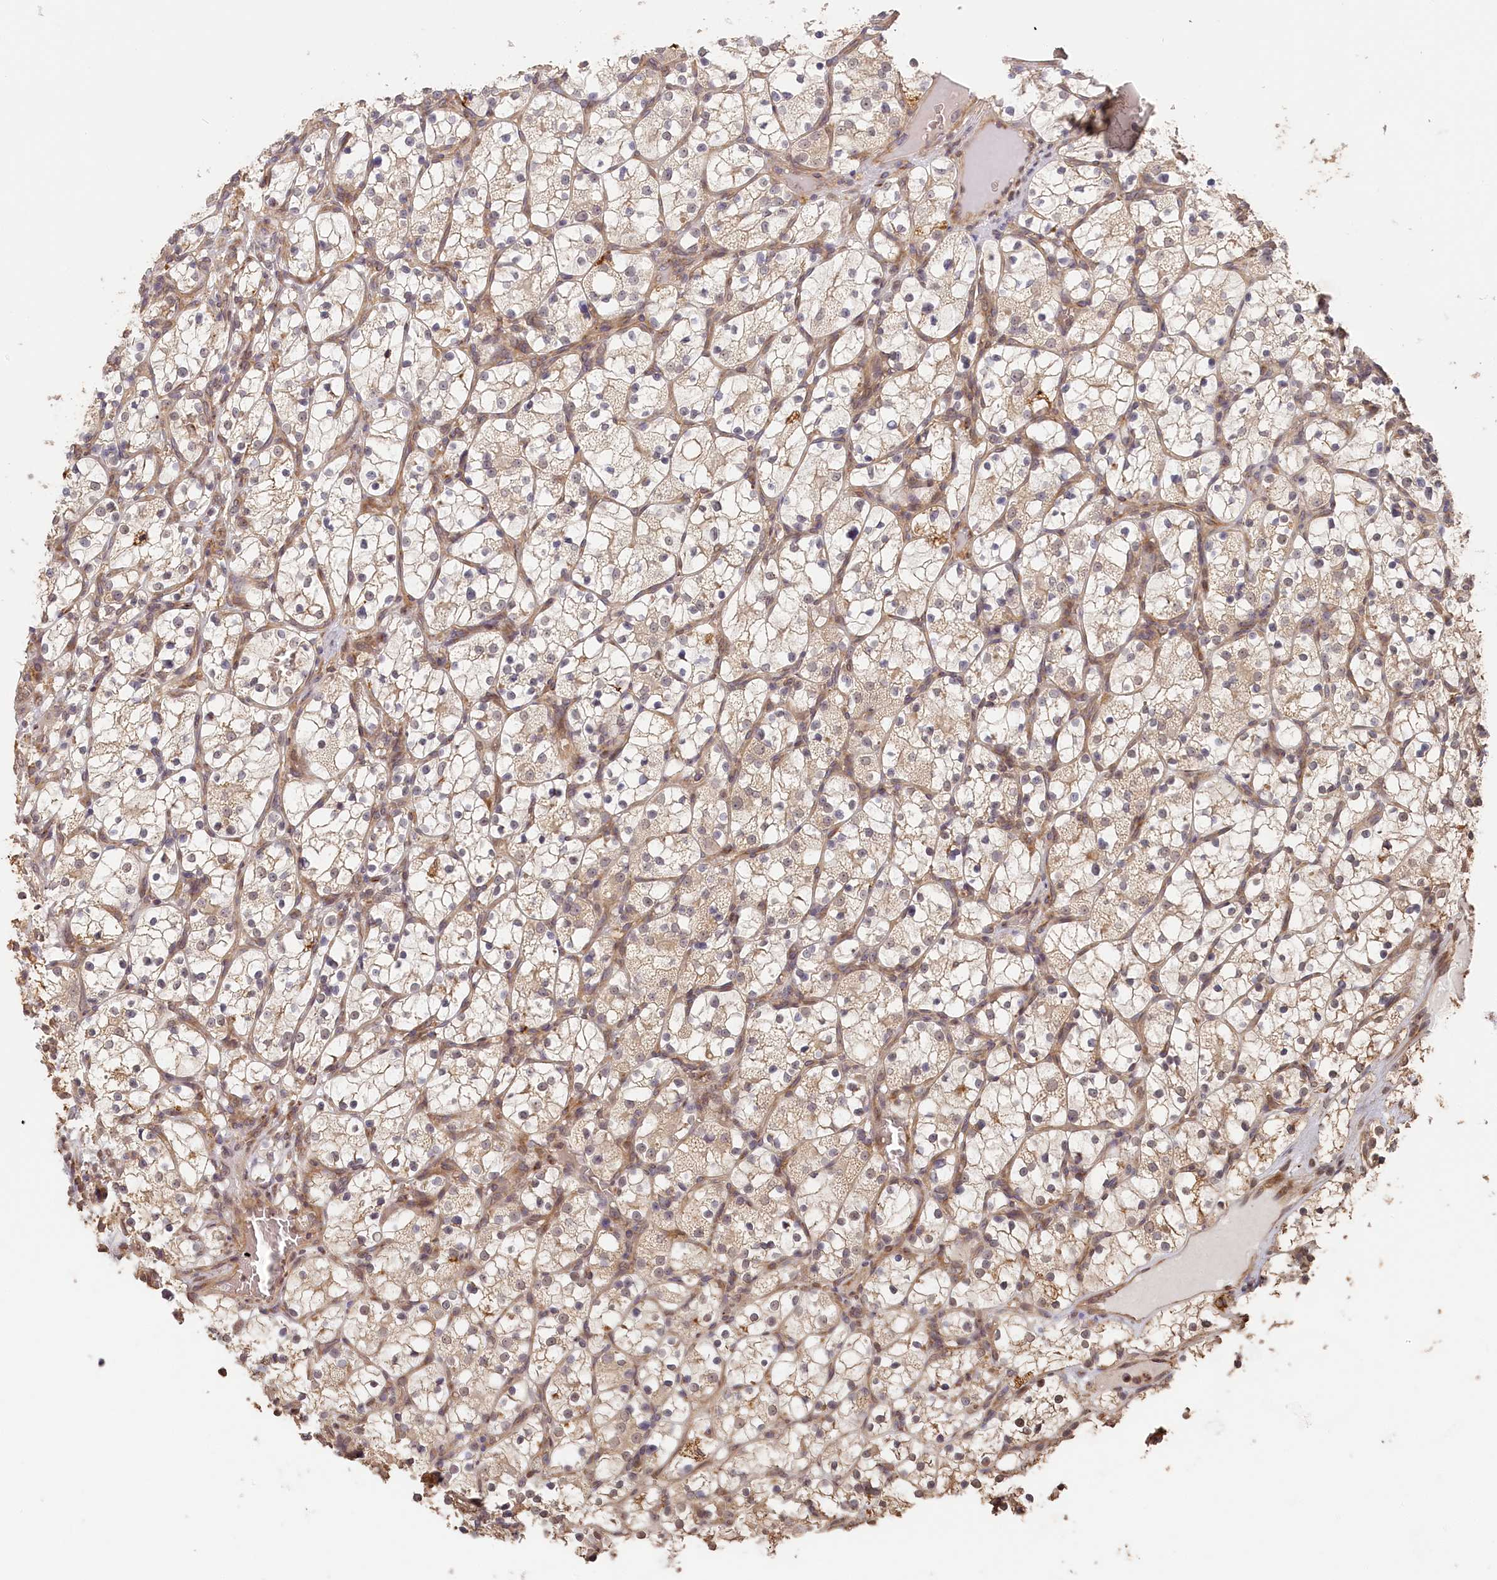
{"staining": {"intensity": "weak", "quantity": ">75%", "location": "cytoplasmic/membranous"}, "tissue": "renal cancer", "cell_type": "Tumor cells", "image_type": "cancer", "snomed": [{"axis": "morphology", "description": "Adenocarcinoma, NOS"}, {"axis": "topography", "description": "Kidney"}], "caption": "Immunohistochemical staining of human renal adenocarcinoma shows weak cytoplasmic/membranous protein positivity in approximately >75% of tumor cells.", "gene": "STX16", "patient": {"sex": "female", "age": 69}}